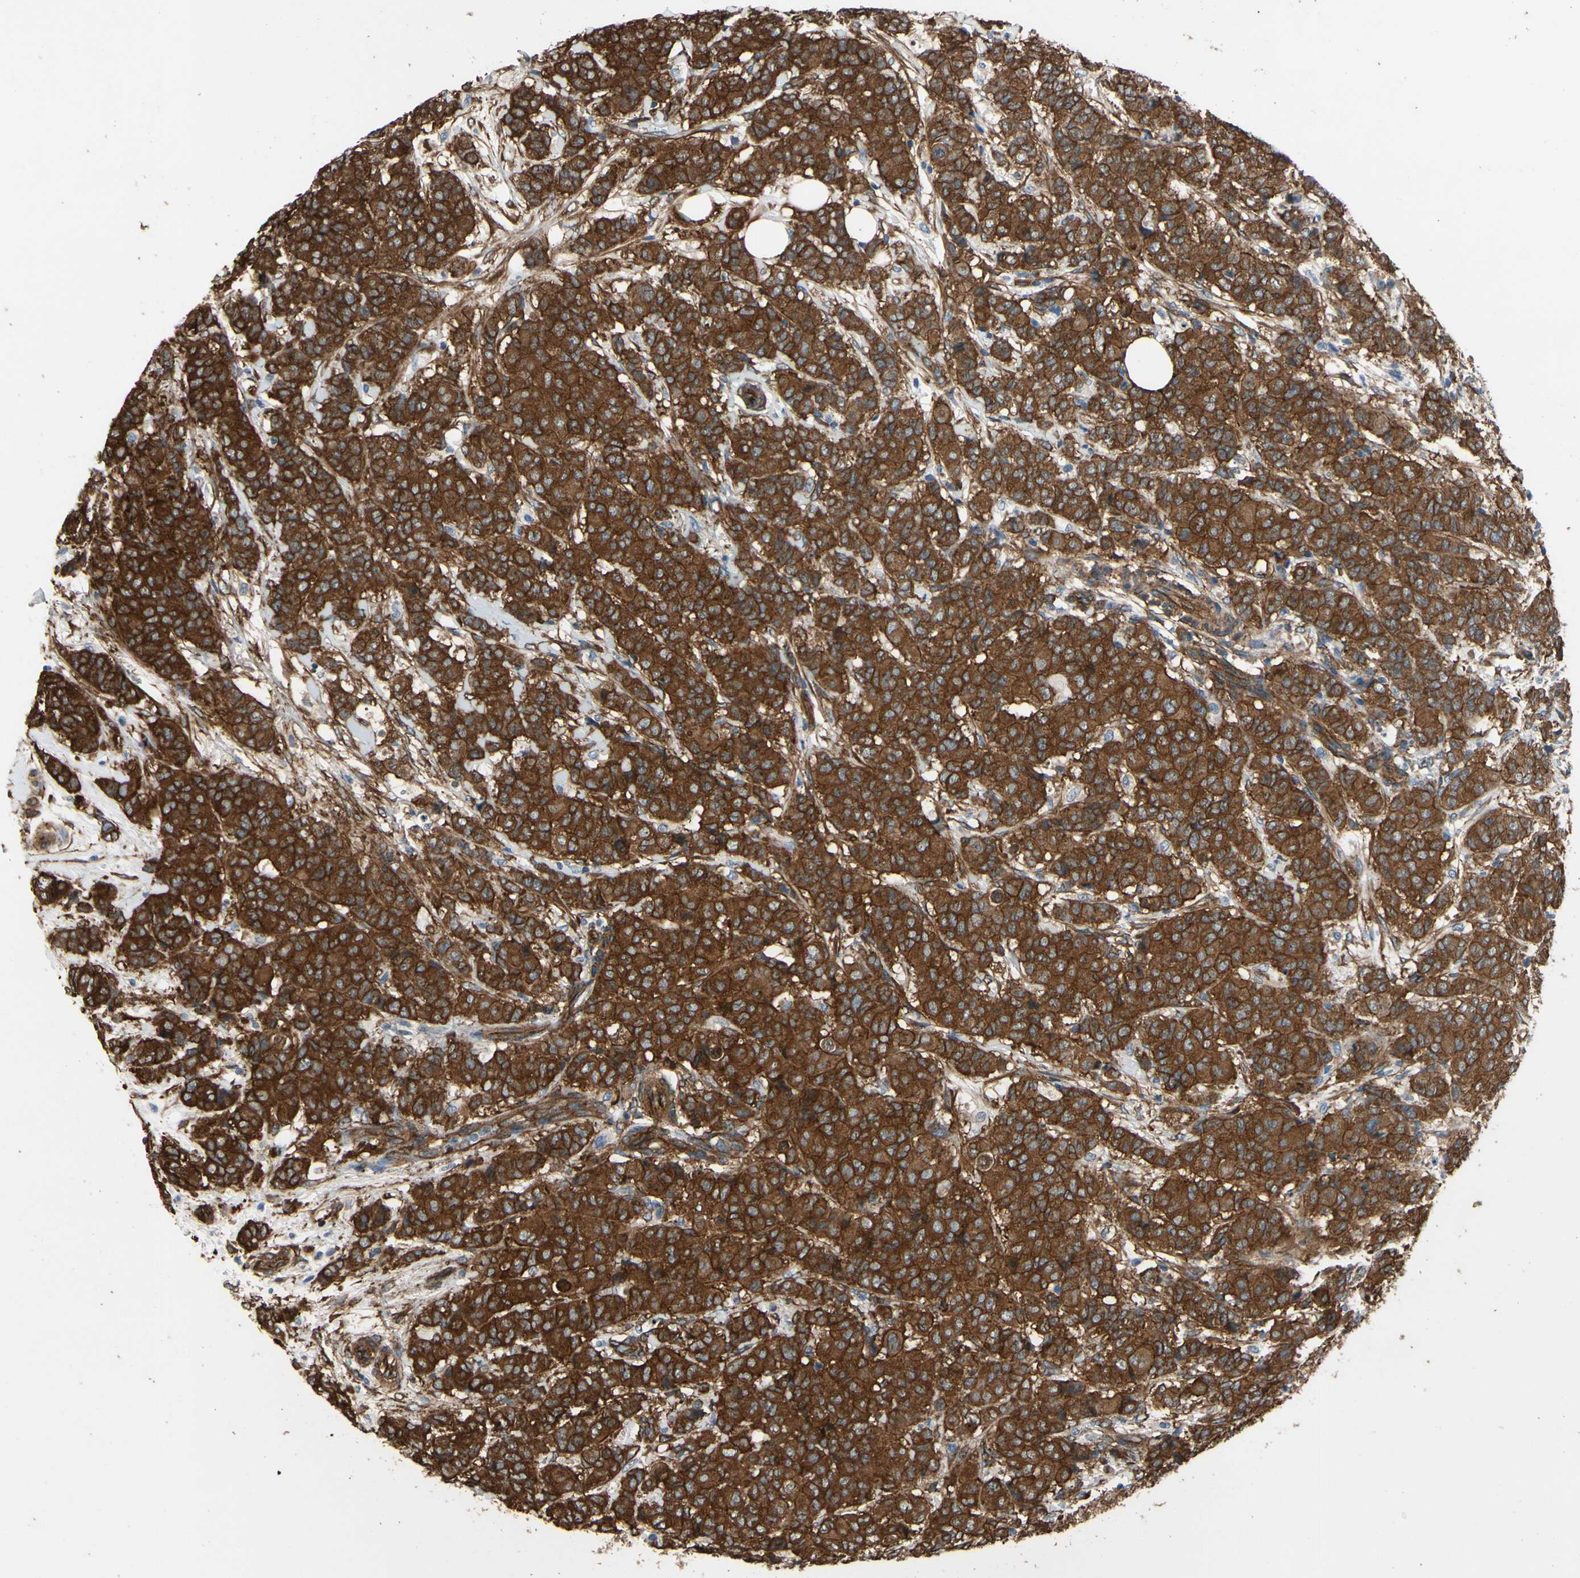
{"staining": {"intensity": "strong", "quantity": ">75%", "location": "cytoplasmic/membranous"}, "tissue": "breast cancer", "cell_type": "Tumor cells", "image_type": "cancer", "snomed": [{"axis": "morphology", "description": "Duct carcinoma"}, {"axis": "topography", "description": "Breast"}], "caption": "This image reveals IHC staining of human breast cancer, with high strong cytoplasmic/membranous positivity in approximately >75% of tumor cells.", "gene": "CTTNBP2", "patient": {"sex": "female", "age": 40}}